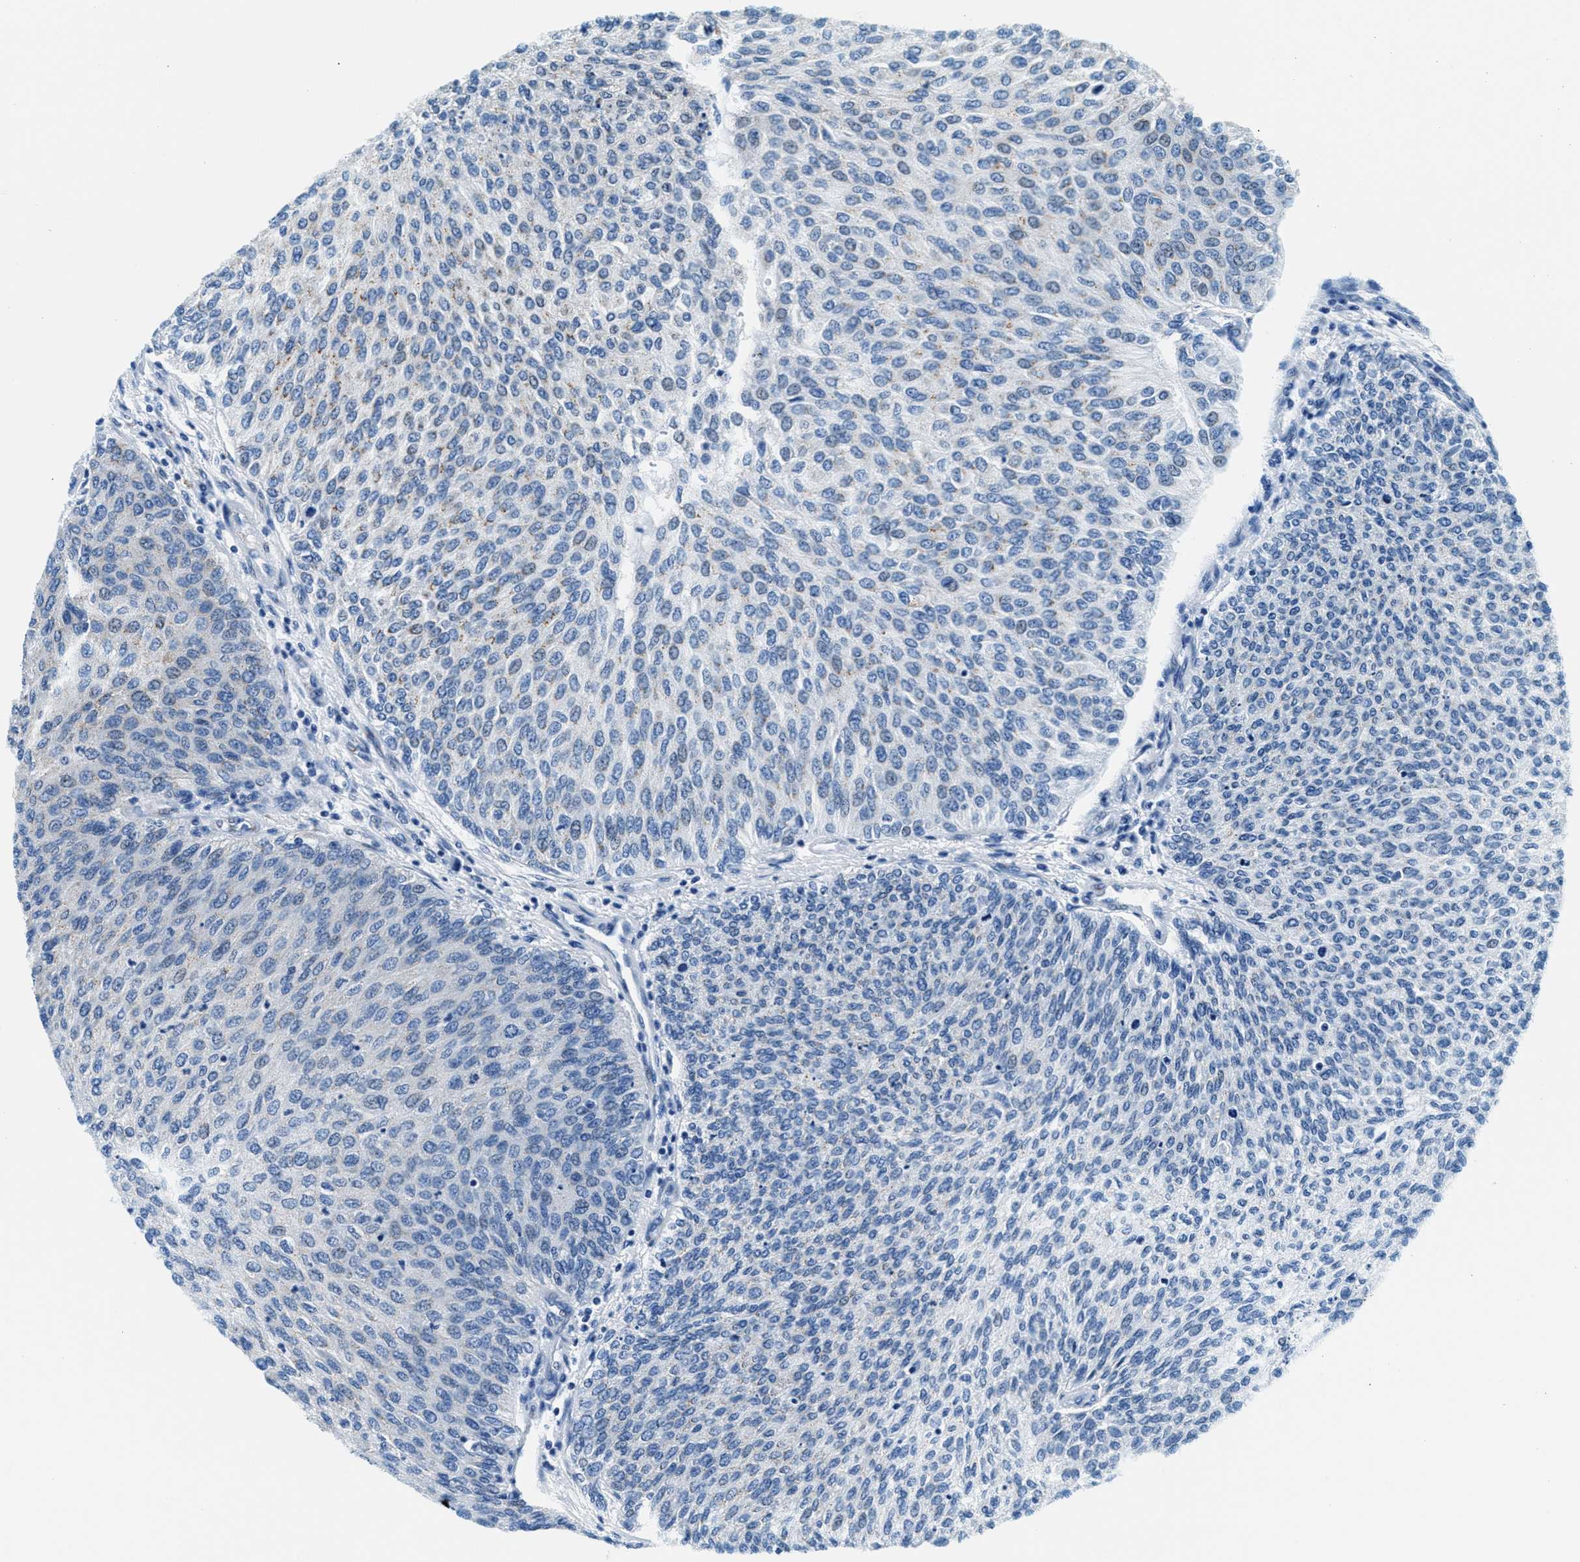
{"staining": {"intensity": "negative", "quantity": "none", "location": "none"}, "tissue": "urothelial cancer", "cell_type": "Tumor cells", "image_type": "cancer", "snomed": [{"axis": "morphology", "description": "Urothelial carcinoma, Low grade"}, {"axis": "topography", "description": "Urinary bladder"}], "caption": "Tumor cells are negative for protein expression in human urothelial carcinoma (low-grade).", "gene": "VPS53", "patient": {"sex": "female", "age": 79}}